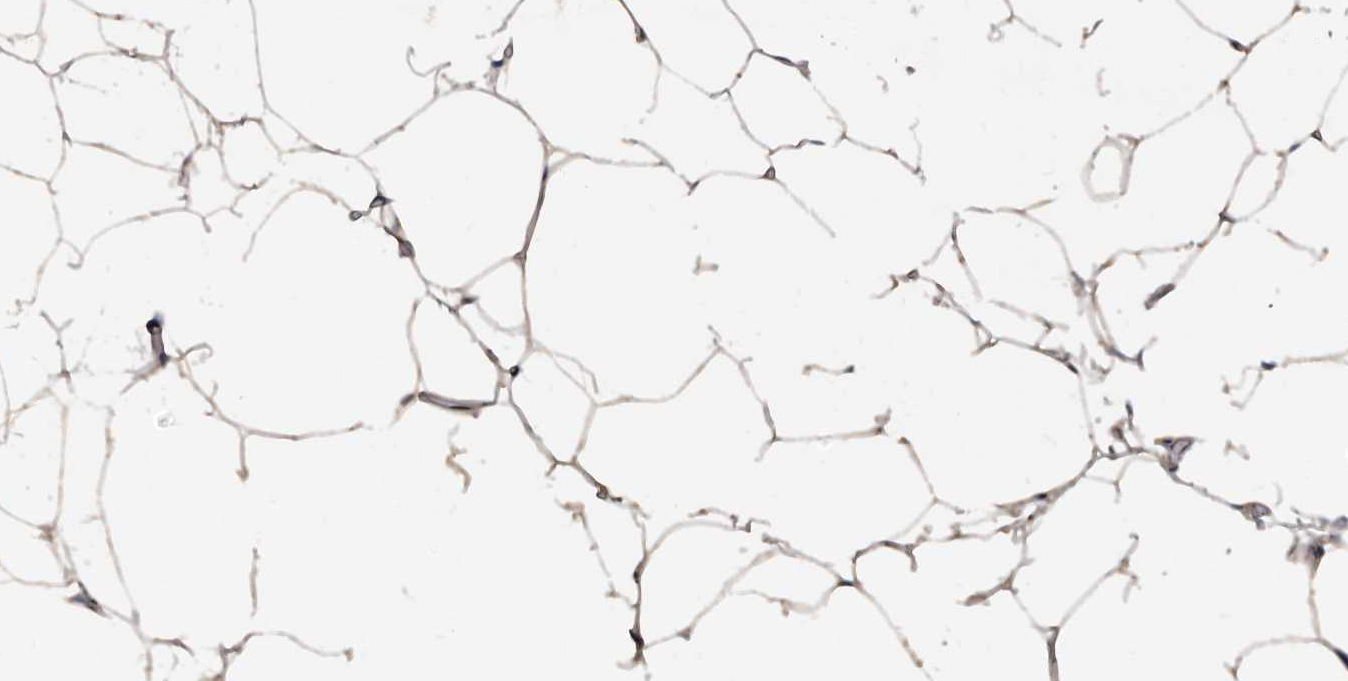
{"staining": {"intensity": "weak", "quantity": ">75%", "location": "cytoplasmic/membranous"}, "tissue": "adipose tissue", "cell_type": "Adipocytes", "image_type": "normal", "snomed": [{"axis": "morphology", "description": "Normal tissue, NOS"}, {"axis": "morphology", "description": "Fibrosis, NOS"}, {"axis": "topography", "description": "Breast"}, {"axis": "topography", "description": "Adipose tissue"}], "caption": "Immunohistochemistry (IHC) histopathology image of unremarkable adipose tissue: adipose tissue stained using immunohistochemistry (IHC) demonstrates low levels of weak protein expression localized specifically in the cytoplasmic/membranous of adipocytes, appearing as a cytoplasmic/membranous brown color.", "gene": "TNNI1", "patient": {"sex": "female", "age": 39}}